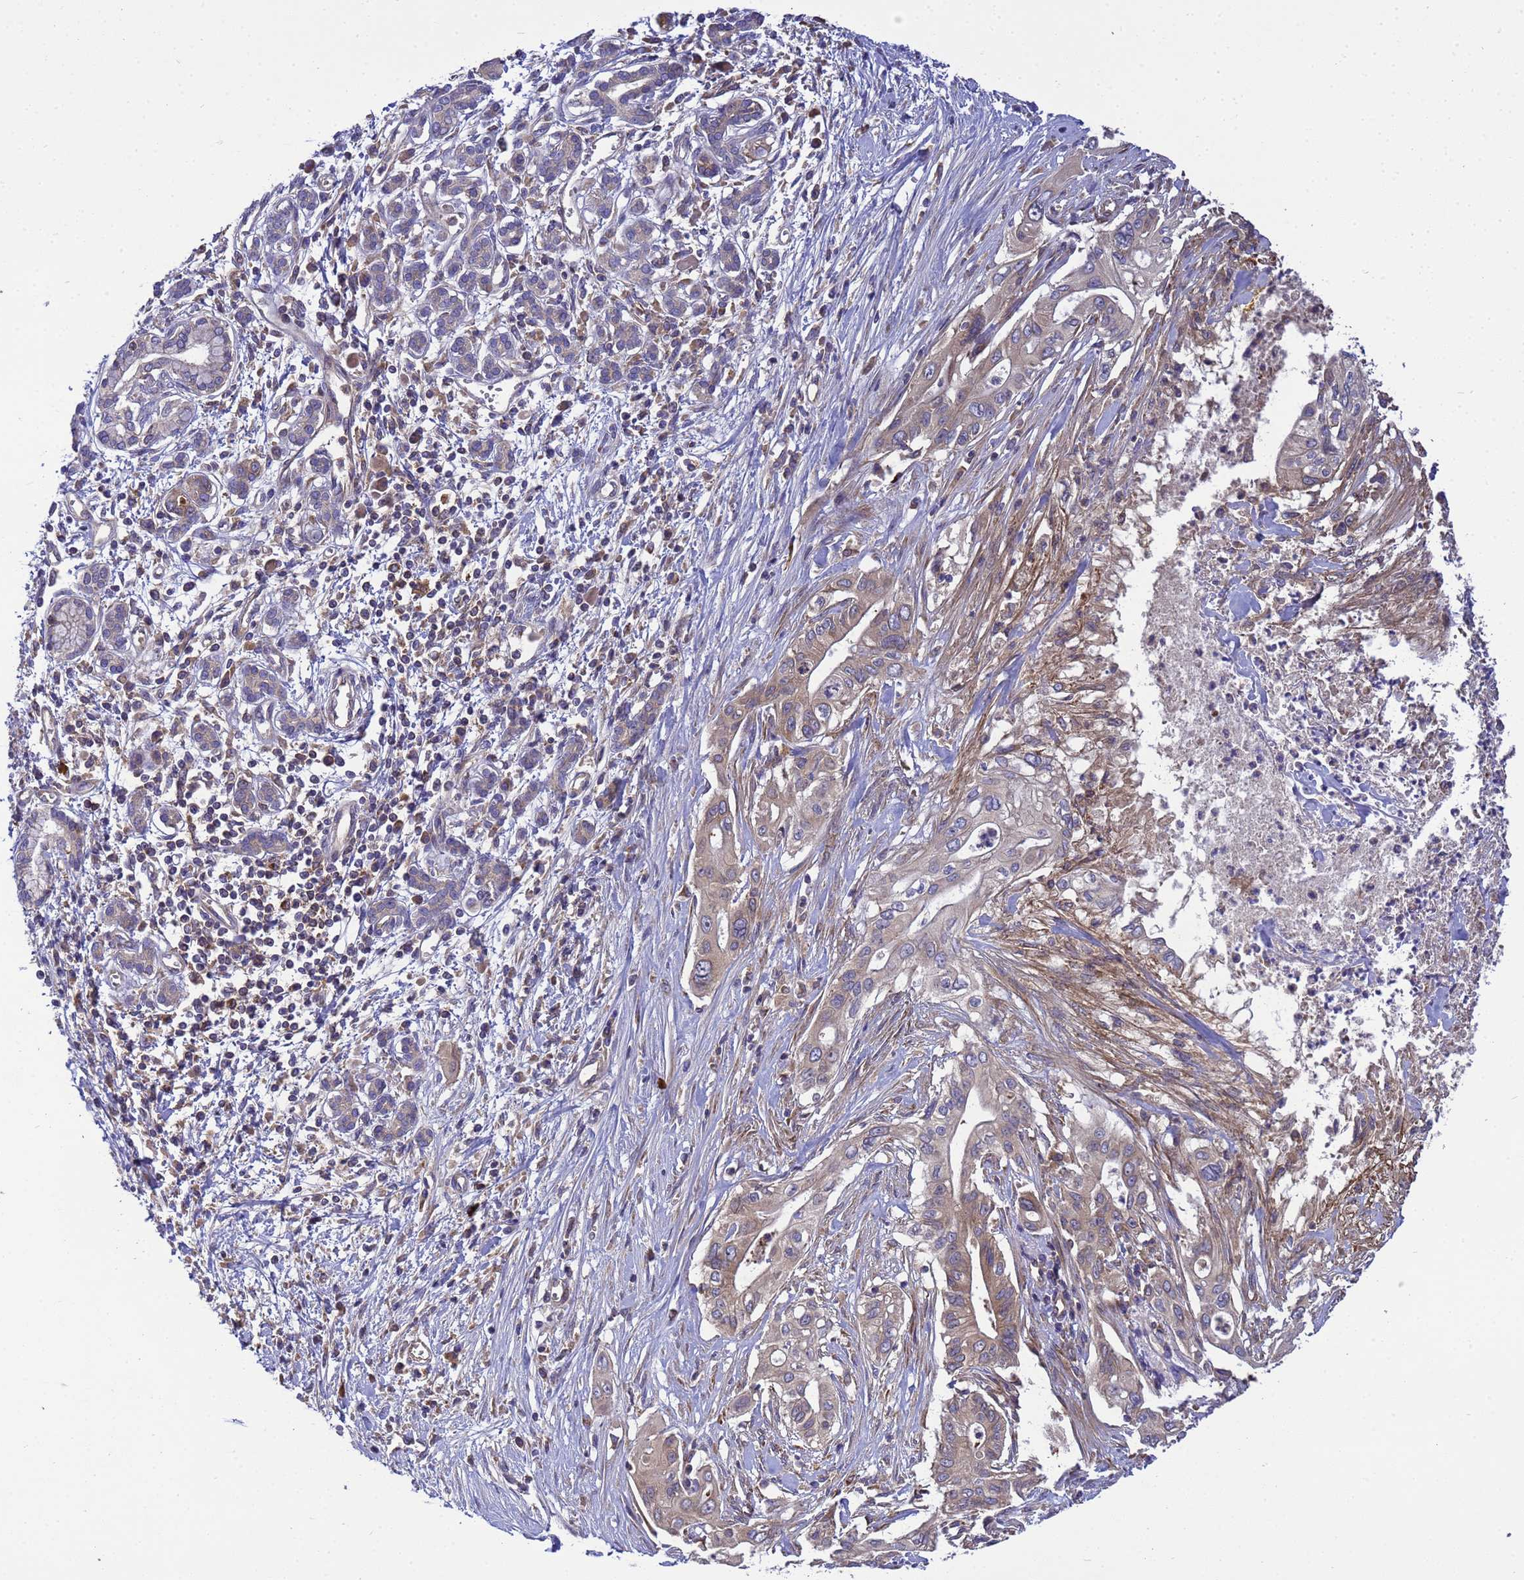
{"staining": {"intensity": "weak", "quantity": "25%-75%", "location": "cytoplasmic/membranous"}, "tissue": "pancreatic cancer", "cell_type": "Tumor cells", "image_type": "cancer", "snomed": [{"axis": "morphology", "description": "Adenocarcinoma, NOS"}, {"axis": "topography", "description": "Pancreas"}], "caption": "This is an image of immunohistochemistry (IHC) staining of pancreatic cancer, which shows weak expression in the cytoplasmic/membranous of tumor cells.", "gene": "BECN1", "patient": {"sex": "male", "age": 58}}